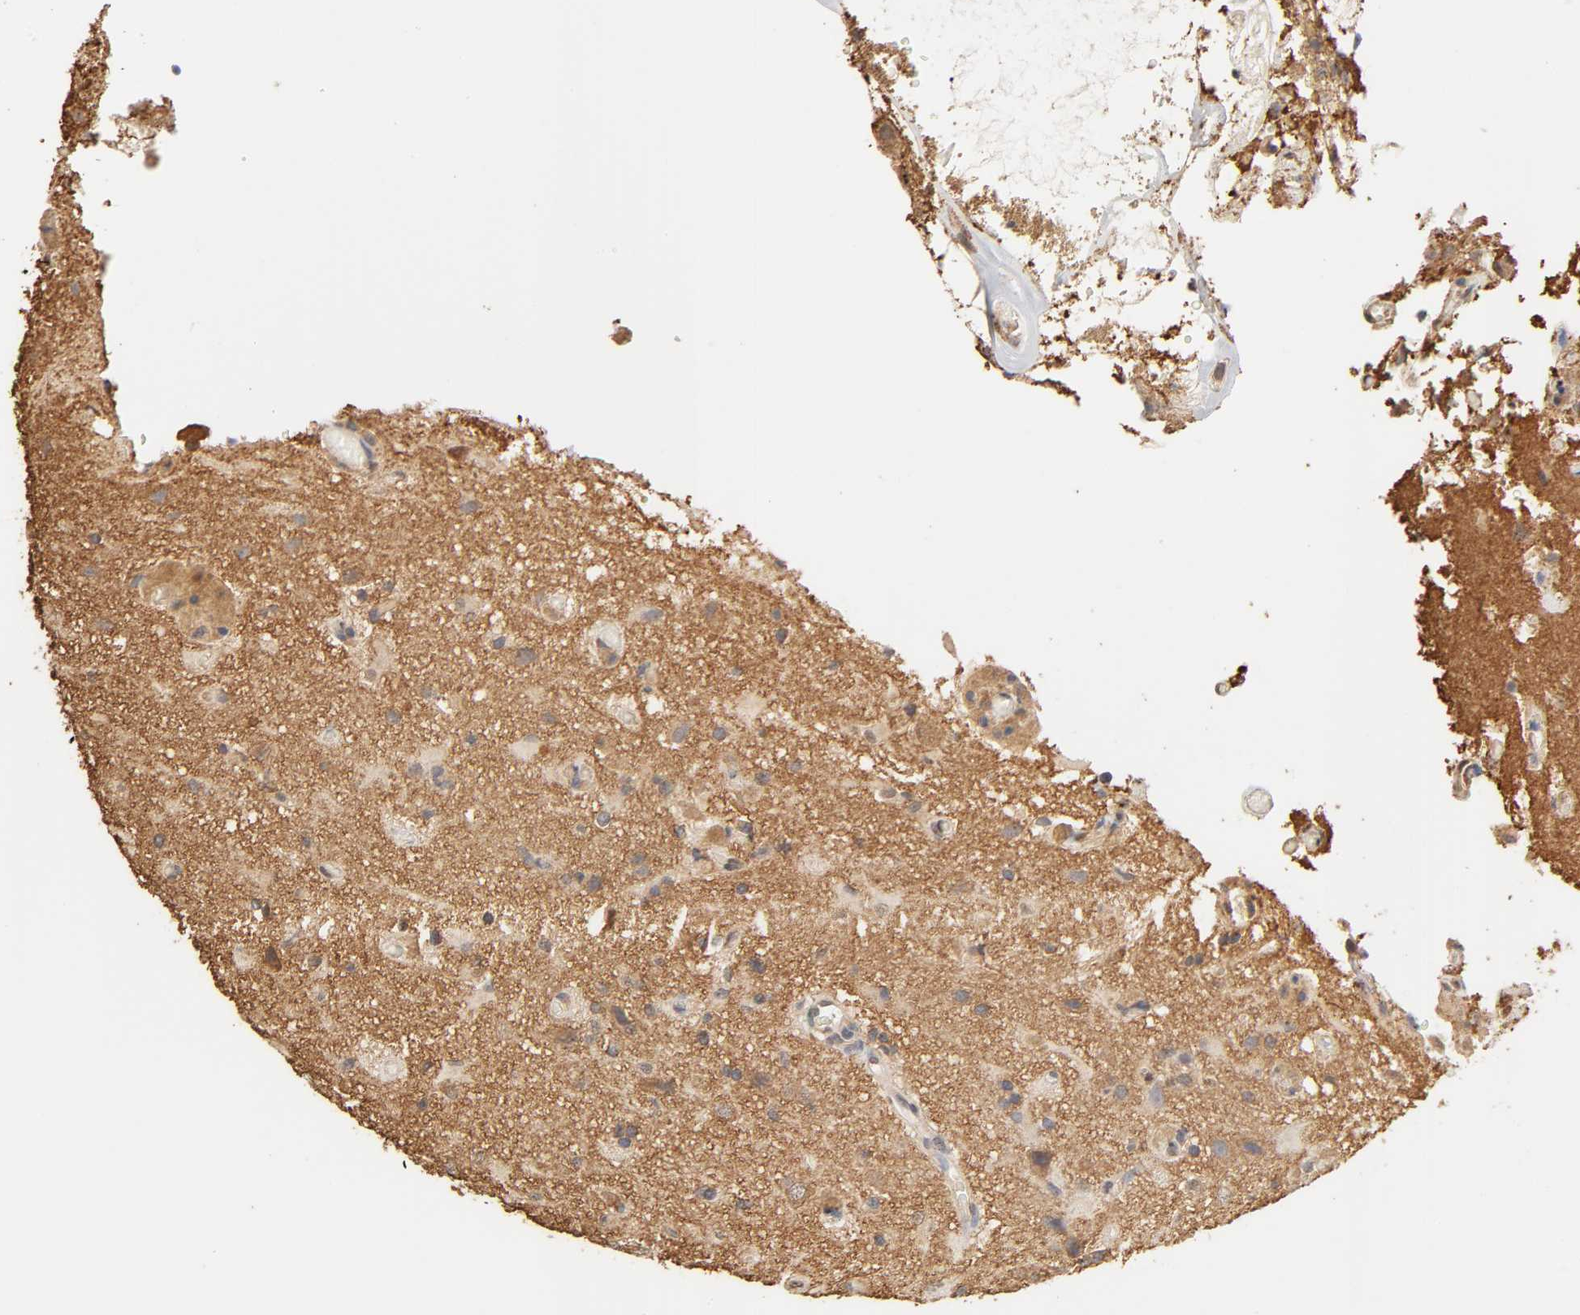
{"staining": {"intensity": "moderate", "quantity": ">75%", "location": "cytoplasmic/membranous"}, "tissue": "glioma", "cell_type": "Tumor cells", "image_type": "cancer", "snomed": [{"axis": "morphology", "description": "Glioma, malignant, High grade"}, {"axis": "topography", "description": "Brain"}], "caption": "A medium amount of moderate cytoplasmic/membranous staining is seen in approximately >75% of tumor cells in glioma tissue.", "gene": "PKN1", "patient": {"sex": "male", "age": 47}}